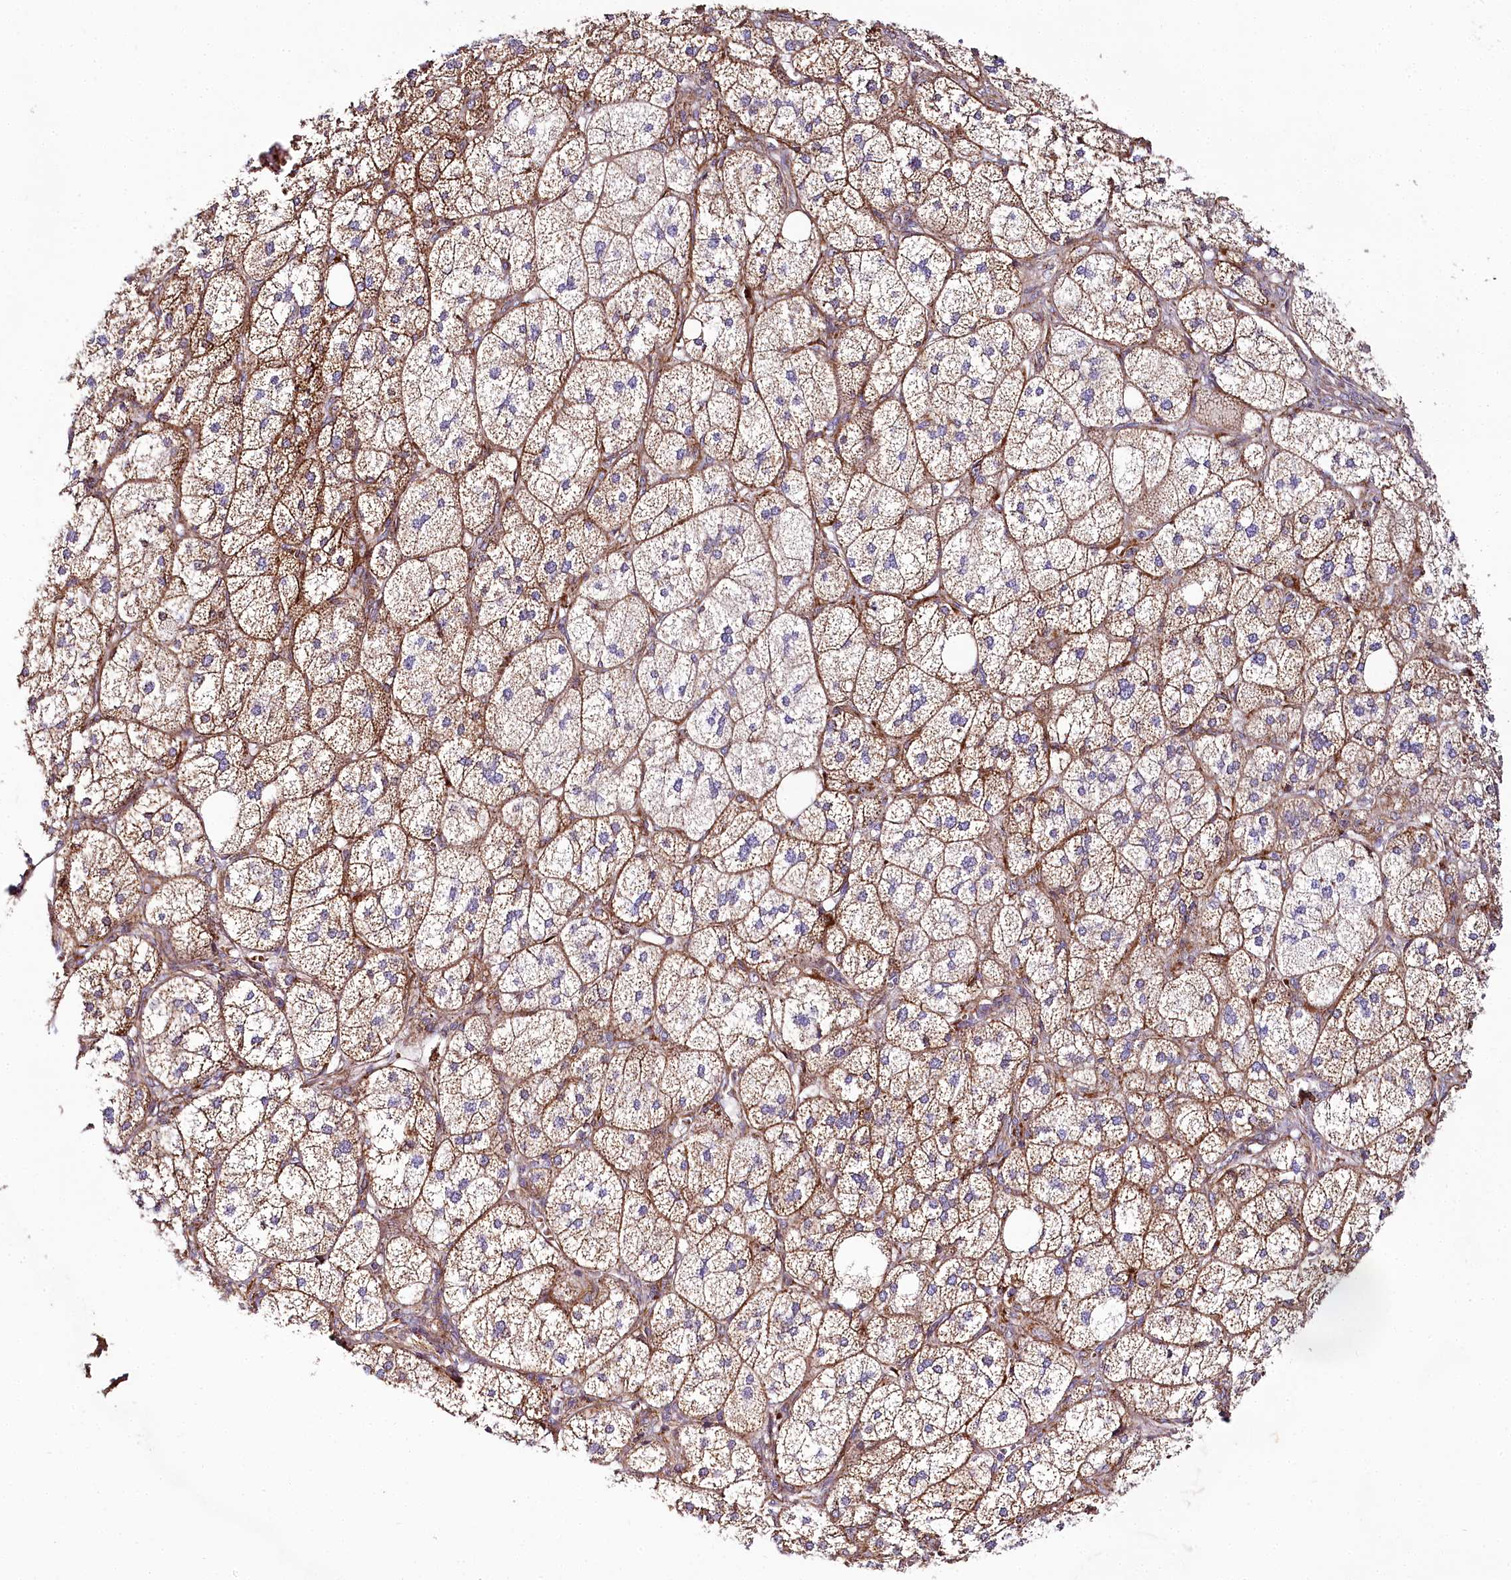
{"staining": {"intensity": "strong", "quantity": ">75%", "location": "cytoplasmic/membranous"}, "tissue": "adrenal gland", "cell_type": "Glandular cells", "image_type": "normal", "snomed": [{"axis": "morphology", "description": "Normal tissue, NOS"}, {"axis": "topography", "description": "Adrenal gland"}], "caption": "Immunohistochemistry of unremarkable human adrenal gland displays high levels of strong cytoplasmic/membranous staining in approximately >75% of glandular cells.", "gene": "THUMPD3", "patient": {"sex": "female", "age": 61}}